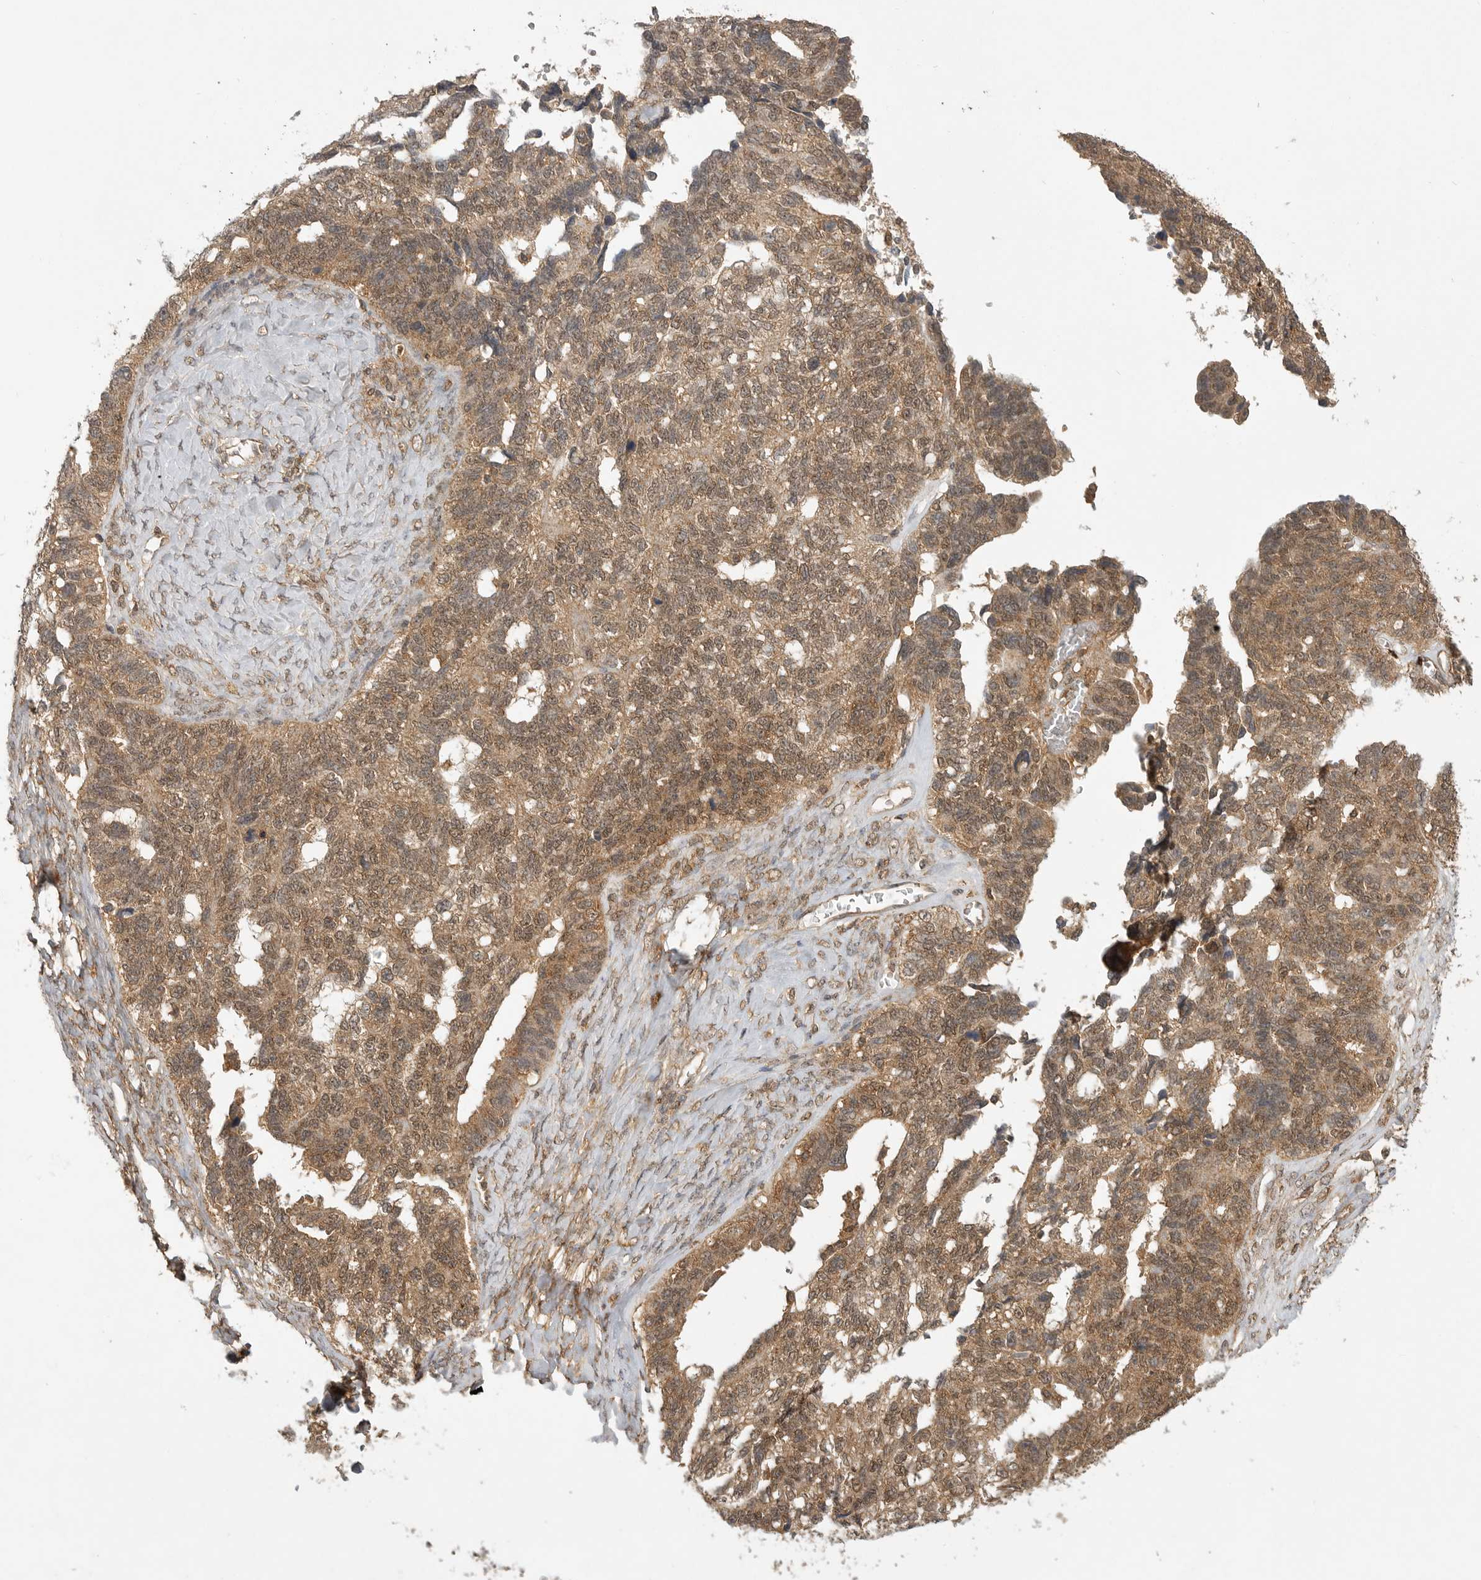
{"staining": {"intensity": "moderate", "quantity": ">75%", "location": "cytoplasmic/membranous"}, "tissue": "ovarian cancer", "cell_type": "Tumor cells", "image_type": "cancer", "snomed": [{"axis": "morphology", "description": "Cystadenocarcinoma, serous, NOS"}, {"axis": "topography", "description": "Ovary"}], "caption": "Protein expression analysis of human ovarian serous cystadenocarcinoma reveals moderate cytoplasmic/membranous staining in about >75% of tumor cells.", "gene": "ICOSLG", "patient": {"sex": "female", "age": 79}}